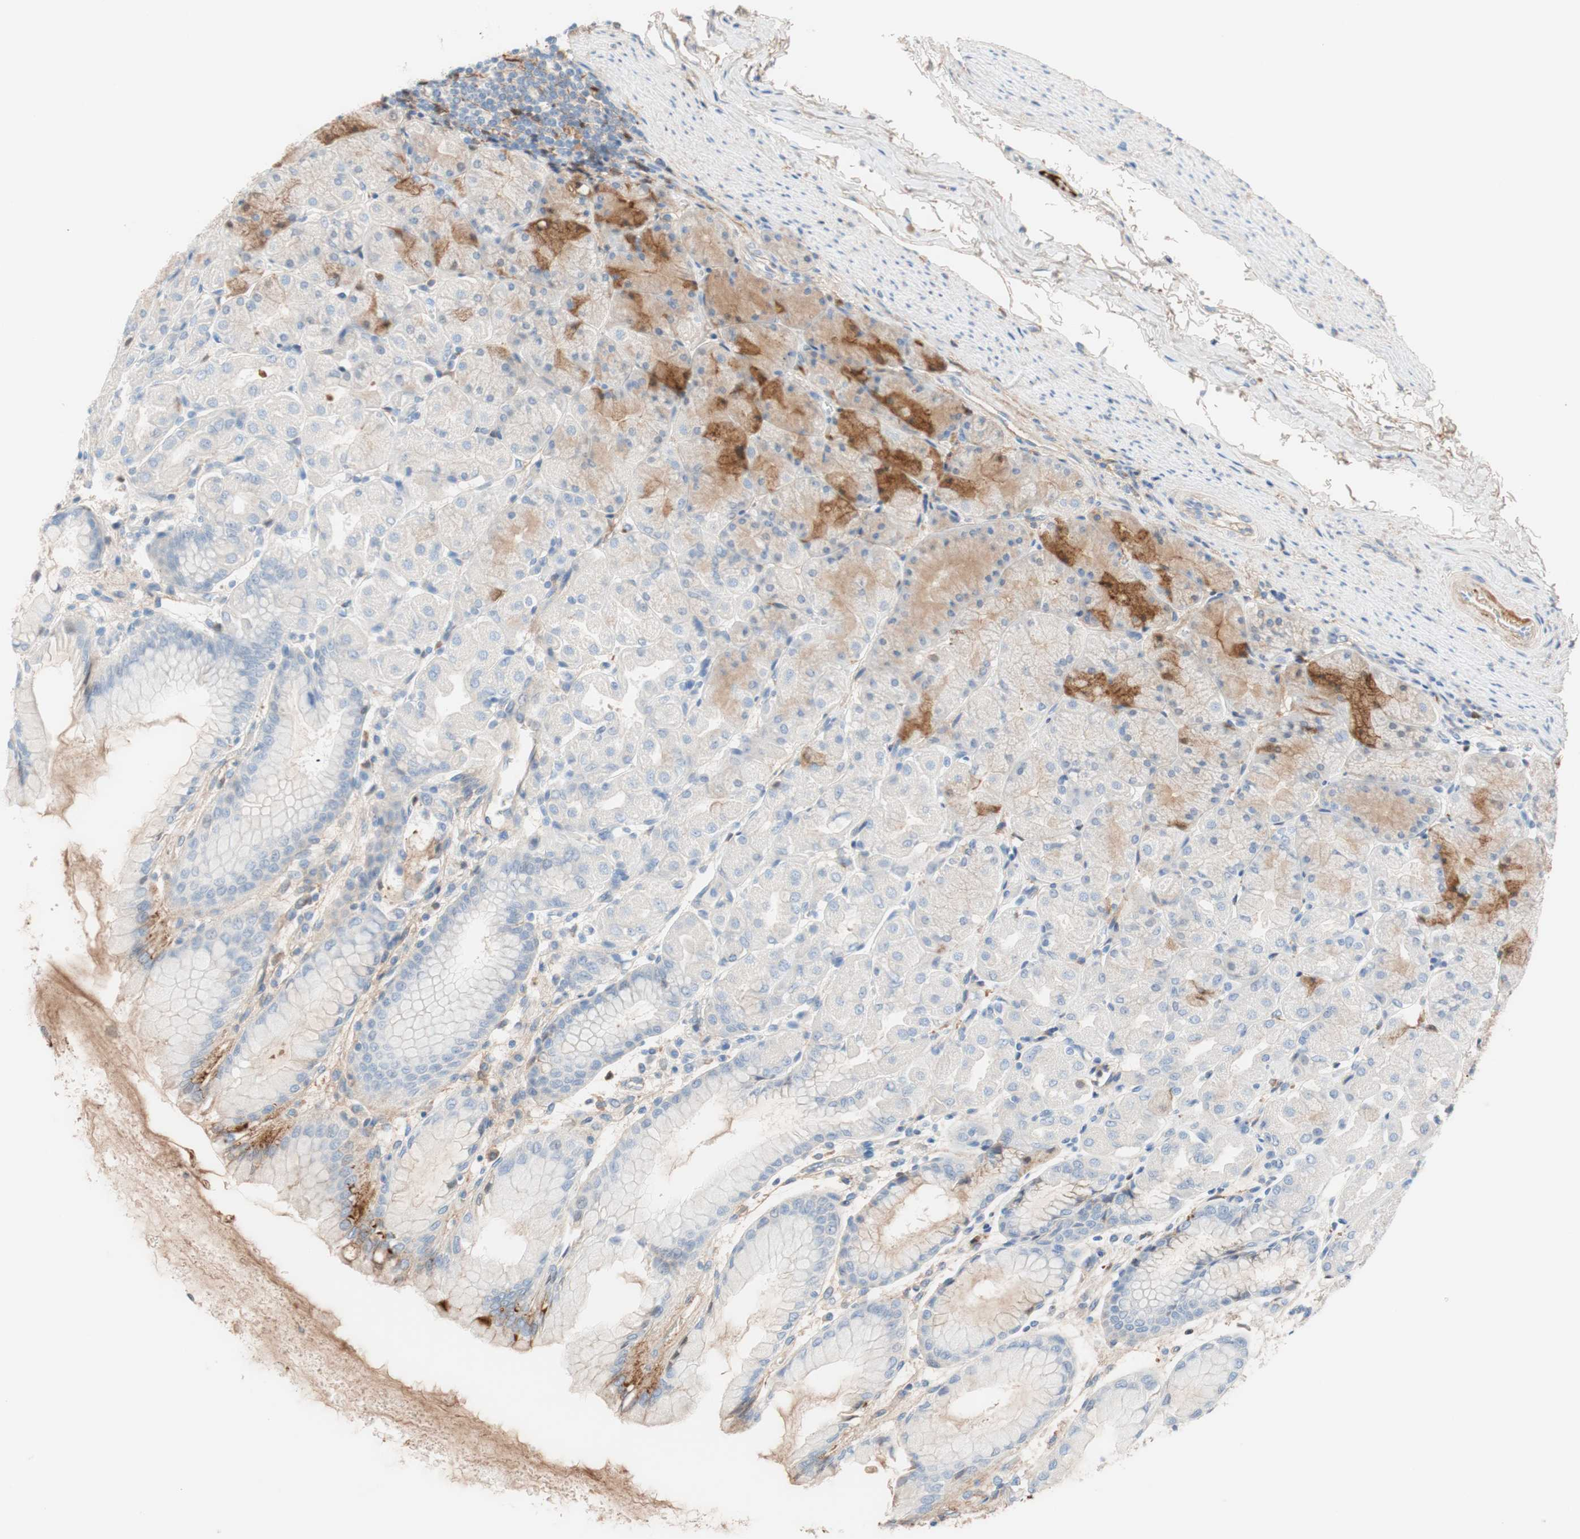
{"staining": {"intensity": "strong", "quantity": "<25%", "location": "cytoplasmic/membranous"}, "tissue": "stomach", "cell_type": "Glandular cells", "image_type": "normal", "snomed": [{"axis": "morphology", "description": "Normal tissue, NOS"}, {"axis": "topography", "description": "Stomach, upper"}], "caption": "The immunohistochemical stain shows strong cytoplasmic/membranous expression in glandular cells of normal stomach. (DAB (3,3'-diaminobenzidine) IHC, brown staining for protein, blue staining for nuclei).", "gene": "RBP4", "patient": {"sex": "female", "age": 56}}